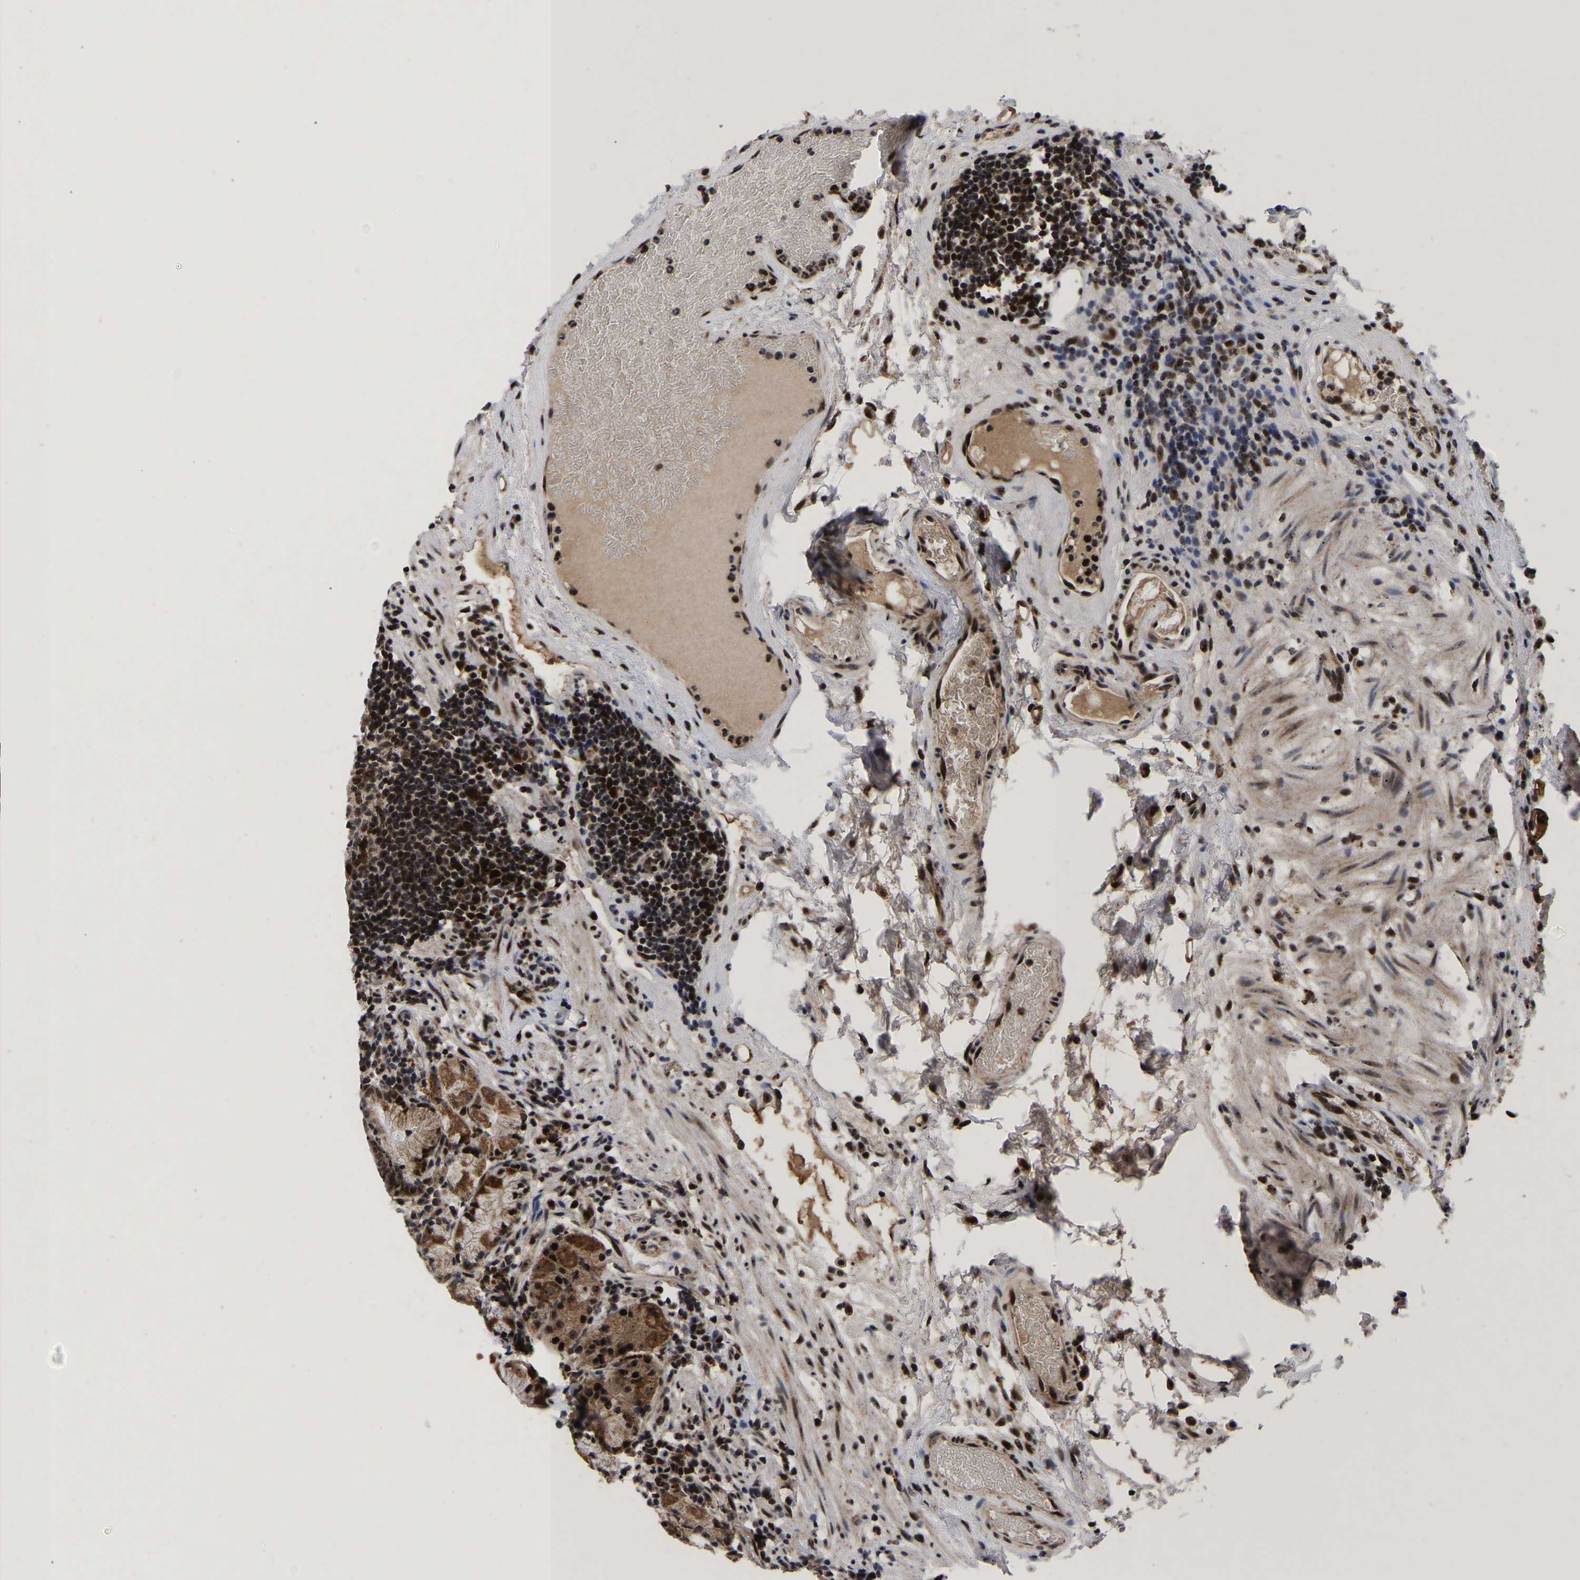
{"staining": {"intensity": "strong", "quantity": ">75%", "location": "cytoplasmic/membranous,nuclear"}, "tissue": "stomach", "cell_type": "Glandular cells", "image_type": "normal", "snomed": [{"axis": "morphology", "description": "Normal tissue, NOS"}, {"axis": "topography", "description": "Stomach"}, {"axis": "topography", "description": "Stomach, lower"}], "caption": "Protein analysis of unremarkable stomach demonstrates strong cytoplasmic/membranous,nuclear expression in approximately >75% of glandular cells. (IHC, brightfield microscopy, high magnification).", "gene": "JUNB", "patient": {"sex": "female", "age": 75}}